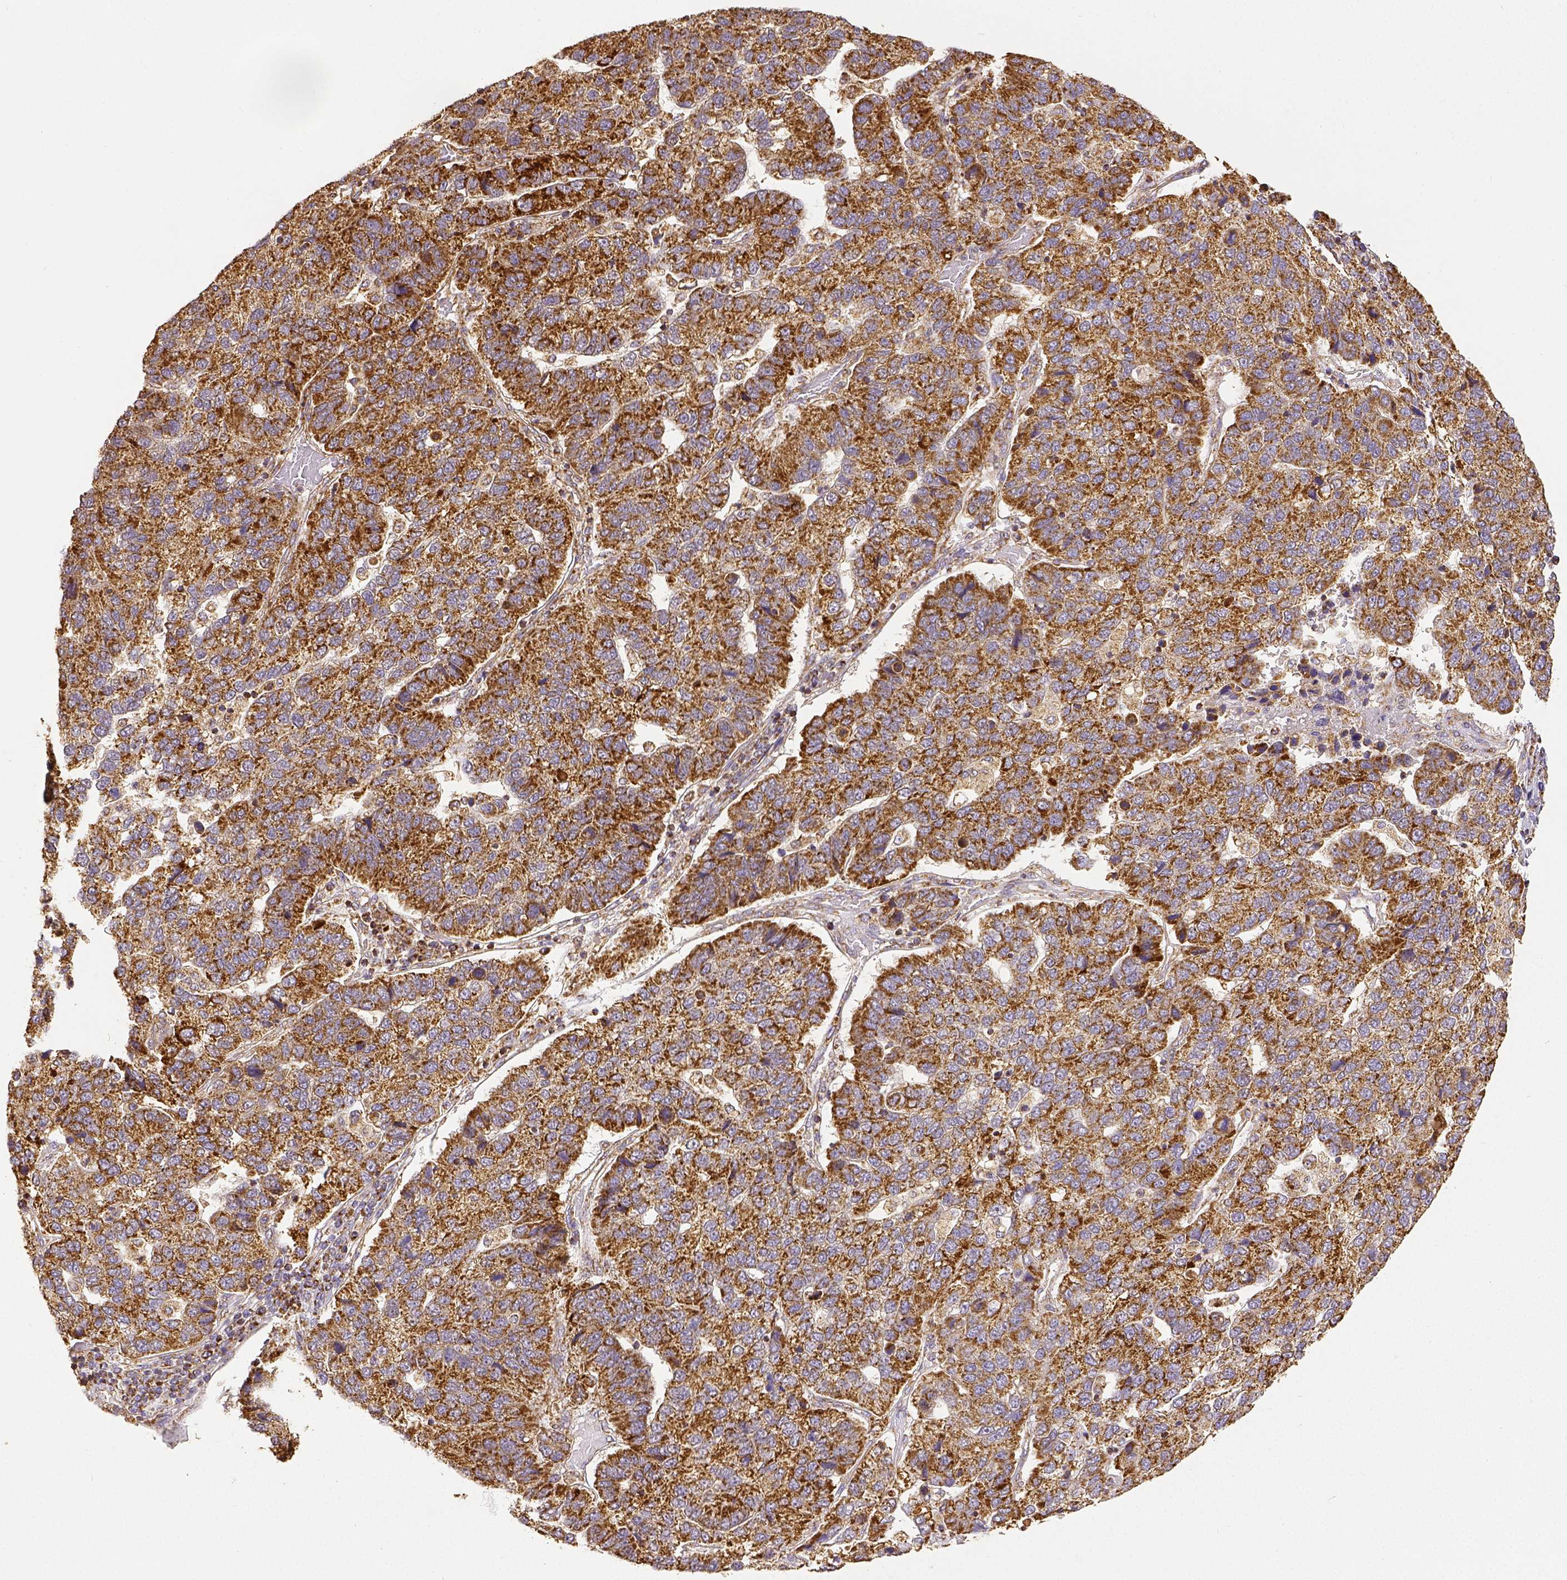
{"staining": {"intensity": "strong", "quantity": ">75%", "location": "cytoplasmic/membranous"}, "tissue": "pancreatic cancer", "cell_type": "Tumor cells", "image_type": "cancer", "snomed": [{"axis": "morphology", "description": "Adenocarcinoma, NOS"}, {"axis": "topography", "description": "Pancreas"}], "caption": "IHC of pancreatic adenocarcinoma shows high levels of strong cytoplasmic/membranous positivity in about >75% of tumor cells. (DAB (3,3'-diaminobenzidine) IHC with brightfield microscopy, high magnification).", "gene": "SDHB", "patient": {"sex": "female", "age": 61}}